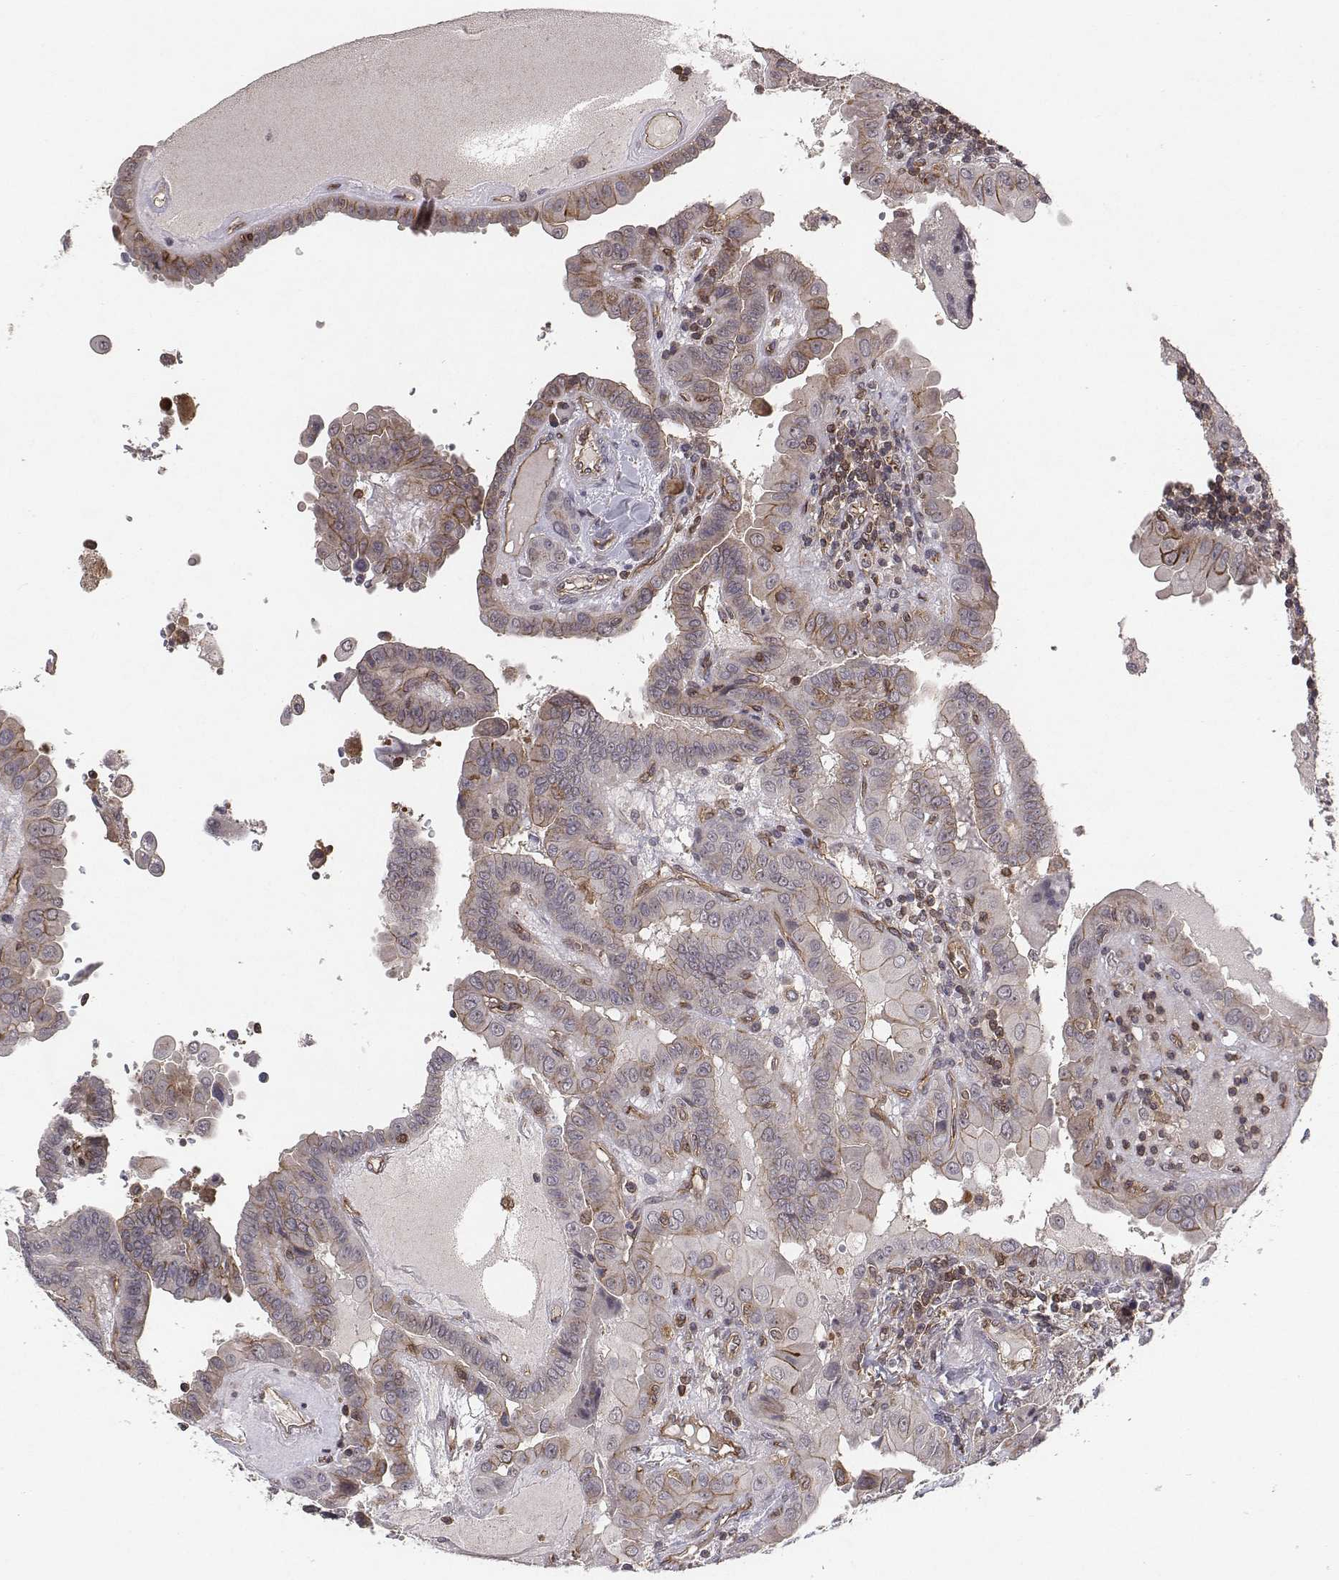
{"staining": {"intensity": "moderate", "quantity": "<25%", "location": "cytoplasmic/membranous"}, "tissue": "thyroid cancer", "cell_type": "Tumor cells", "image_type": "cancer", "snomed": [{"axis": "morphology", "description": "Papillary adenocarcinoma, NOS"}, {"axis": "topography", "description": "Thyroid gland"}], "caption": "This is an image of immunohistochemistry (IHC) staining of papillary adenocarcinoma (thyroid), which shows moderate positivity in the cytoplasmic/membranous of tumor cells.", "gene": "PTPRG", "patient": {"sex": "female", "age": 37}}